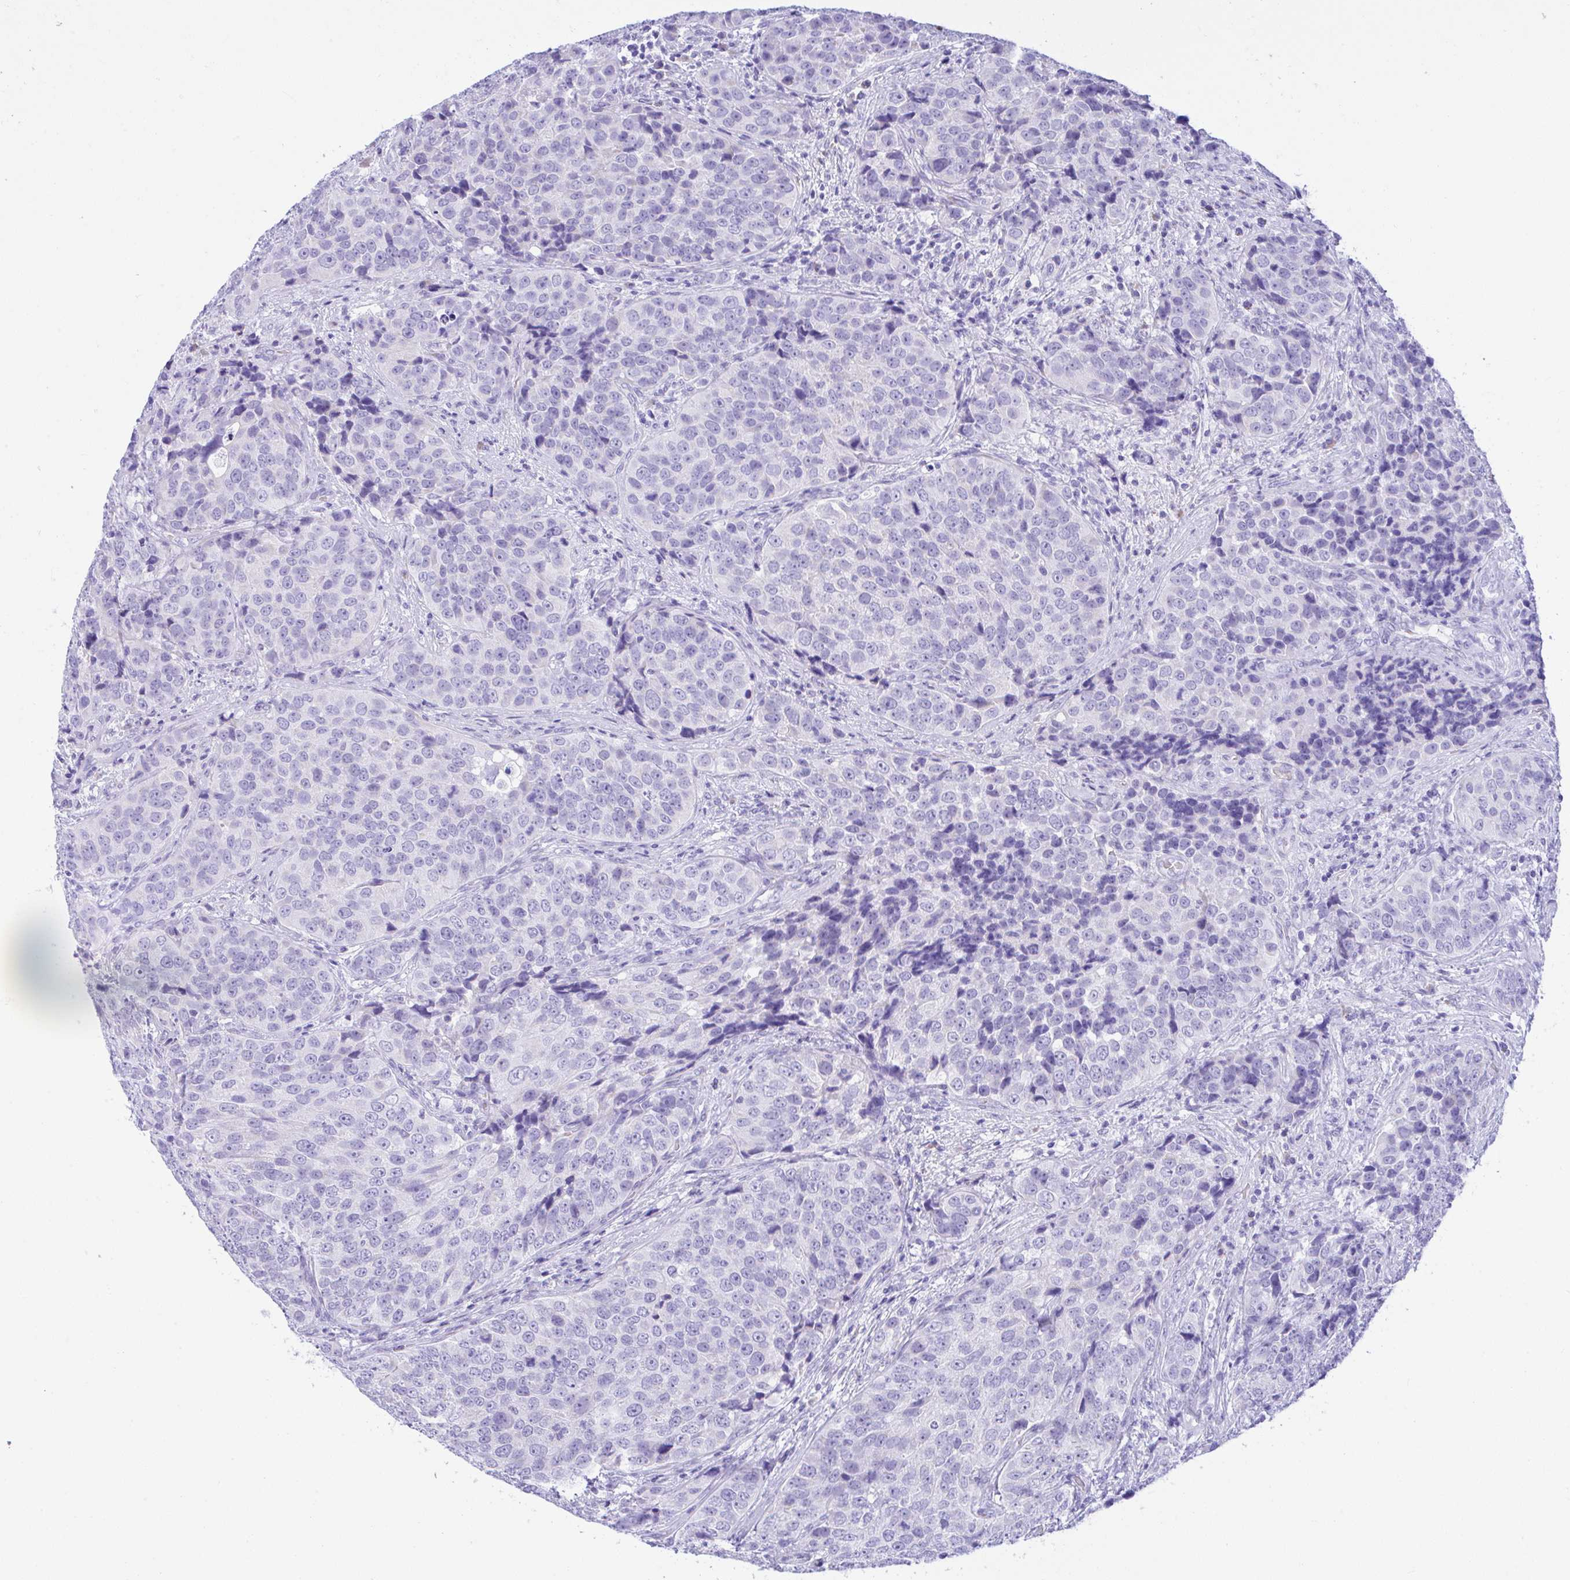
{"staining": {"intensity": "negative", "quantity": "none", "location": "none"}, "tissue": "urothelial cancer", "cell_type": "Tumor cells", "image_type": "cancer", "snomed": [{"axis": "morphology", "description": "Urothelial carcinoma, NOS"}, {"axis": "topography", "description": "Urinary bladder"}], "caption": "Immunohistochemical staining of urothelial cancer shows no significant positivity in tumor cells.", "gene": "SEL1L2", "patient": {"sex": "male", "age": 52}}